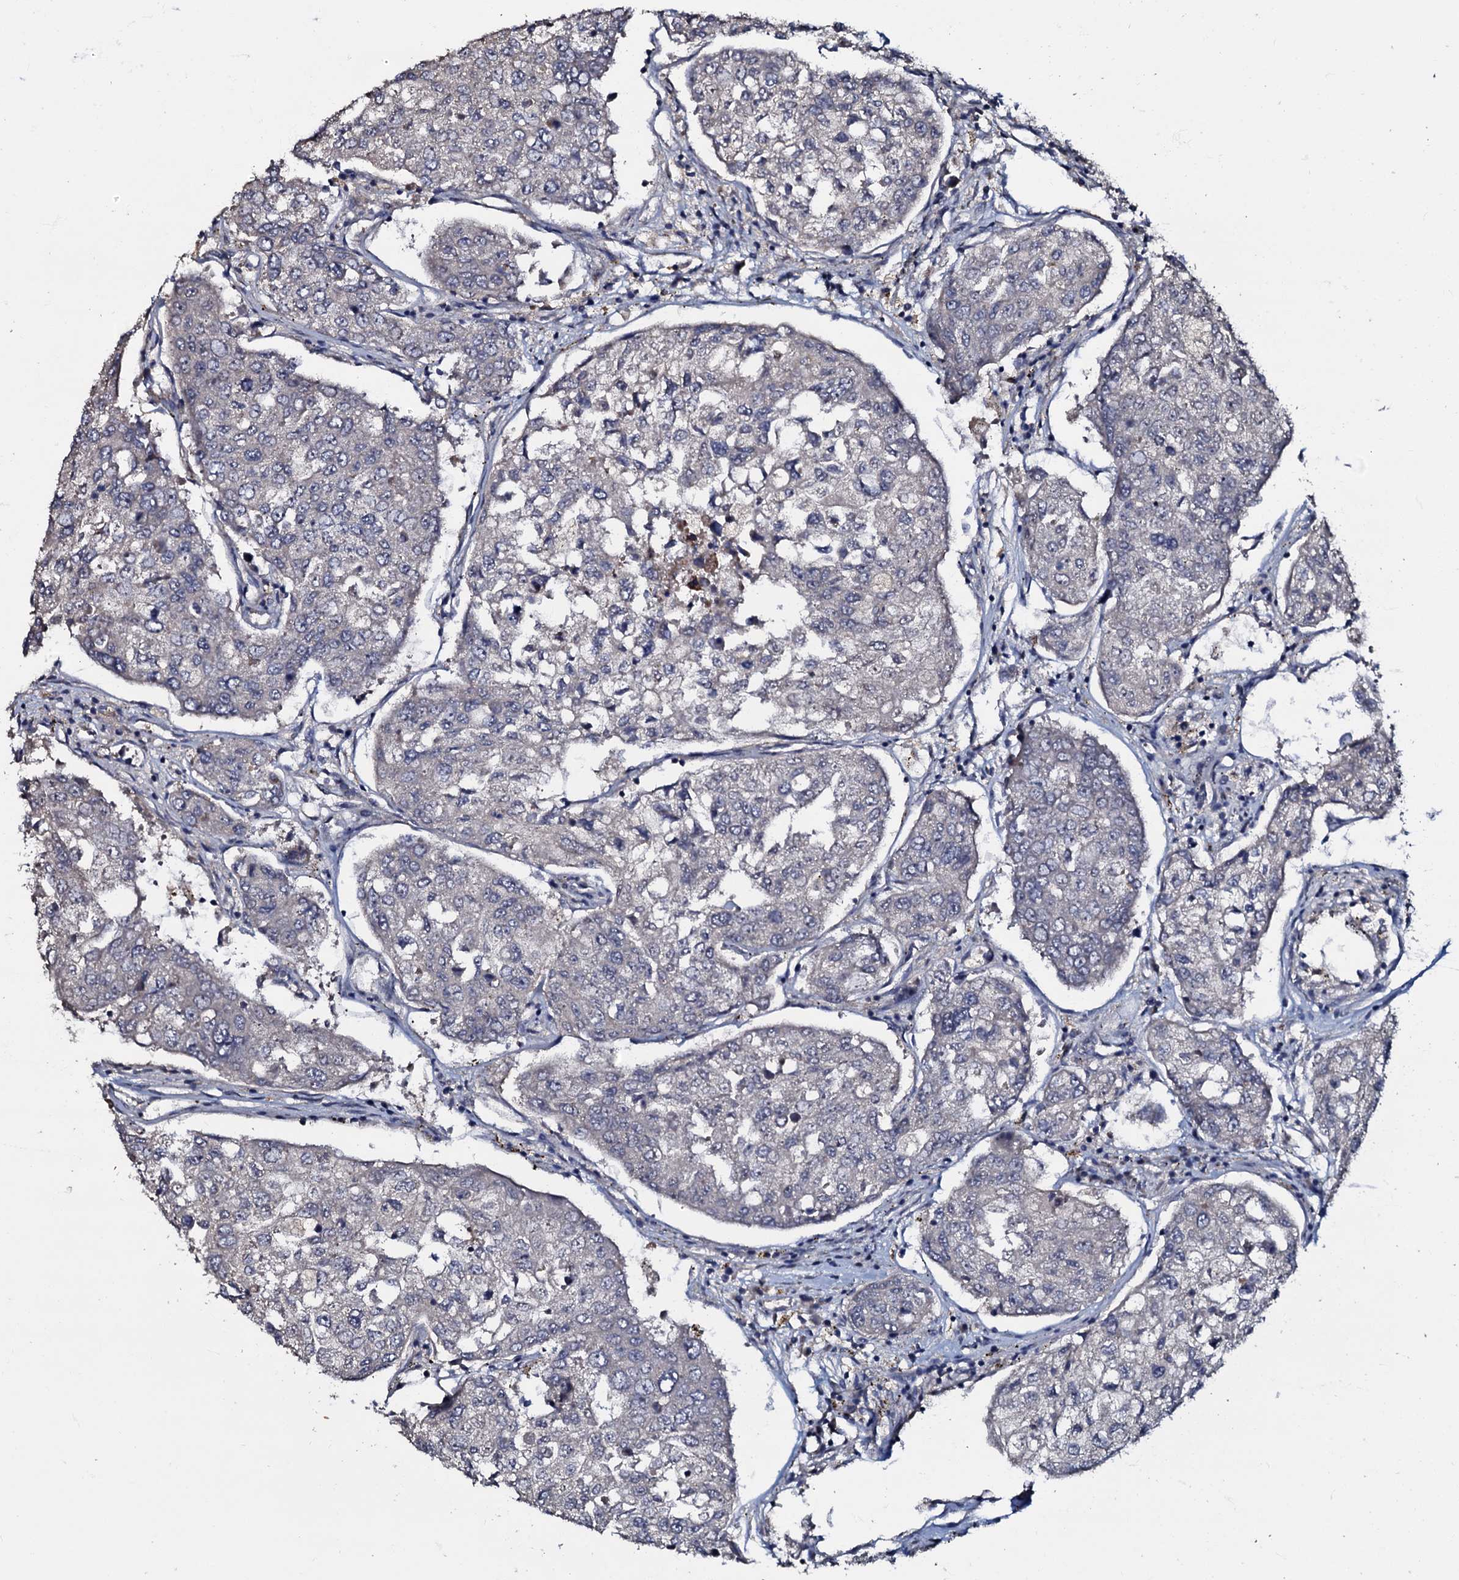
{"staining": {"intensity": "negative", "quantity": "none", "location": "none"}, "tissue": "urothelial cancer", "cell_type": "Tumor cells", "image_type": "cancer", "snomed": [{"axis": "morphology", "description": "Urothelial carcinoma, High grade"}, {"axis": "topography", "description": "Lymph node"}, {"axis": "topography", "description": "Urinary bladder"}], "caption": "Immunohistochemistry (IHC) micrograph of urothelial cancer stained for a protein (brown), which reveals no staining in tumor cells. (Stains: DAB (3,3'-diaminobenzidine) IHC with hematoxylin counter stain, Microscopy: brightfield microscopy at high magnification).", "gene": "CPNE2", "patient": {"sex": "male", "age": 51}}